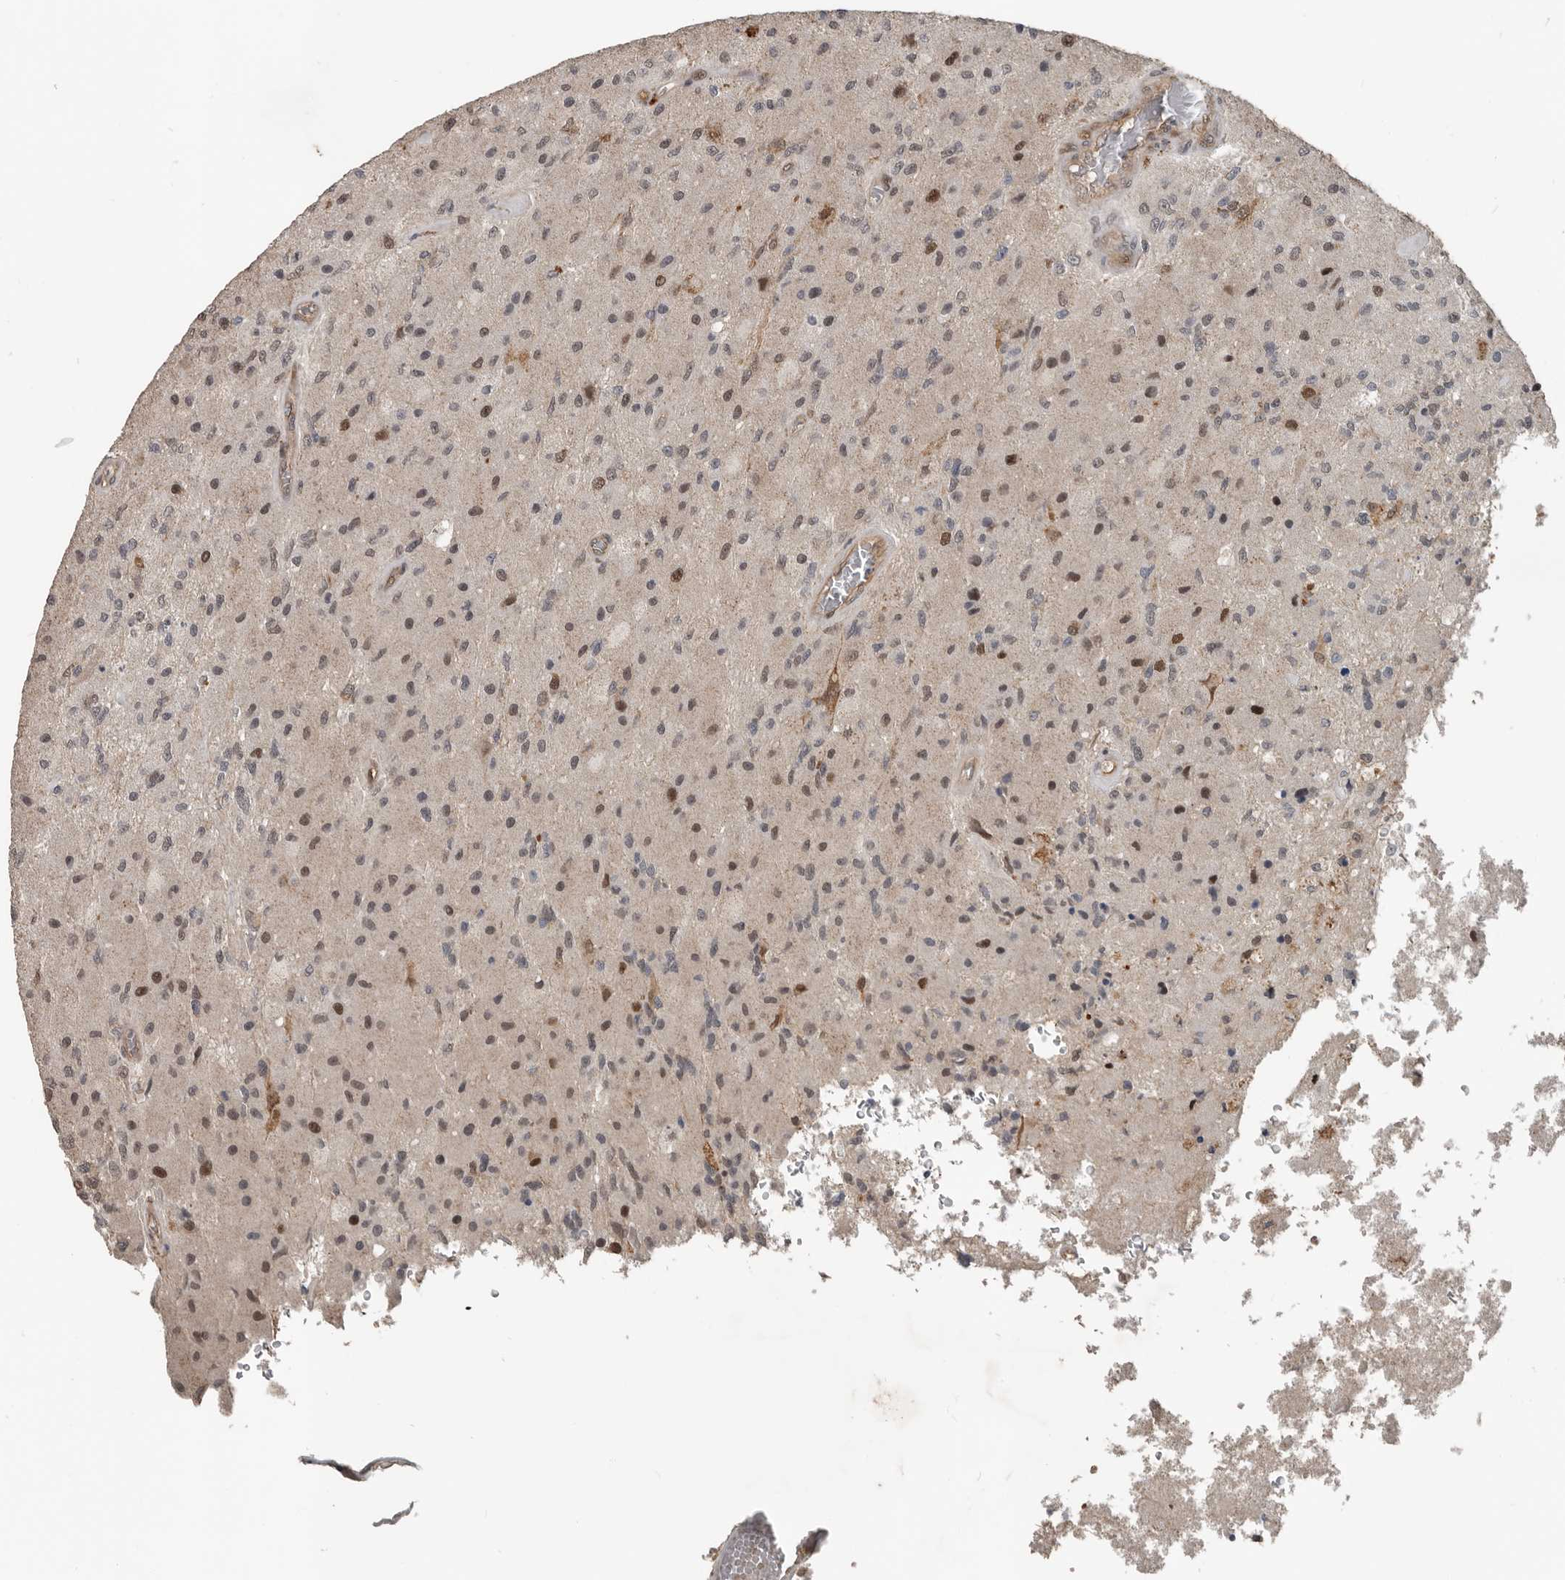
{"staining": {"intensity": "moderate", "quantity": "<25%", "location": "nuclear"}, "tissue": "glioma", "cell_type": "Tumor cells", "image_type": "cancer", "snomed": [{"axis": "morphology", "description": "Normal tissue, NOS"}, {"axis": "morphology", "description": "Glioma, malignant, High grade"}, {"axis": "topography", "description": "Cerebral cortex"}], "caption": "Immunohistochemistry (IHC) of human glioma shows low levels of moderate nuclear expression in approximately <25% of tumor cells.", "gene": "YOD1", "patient": {"sex": "male", "age": 77}}